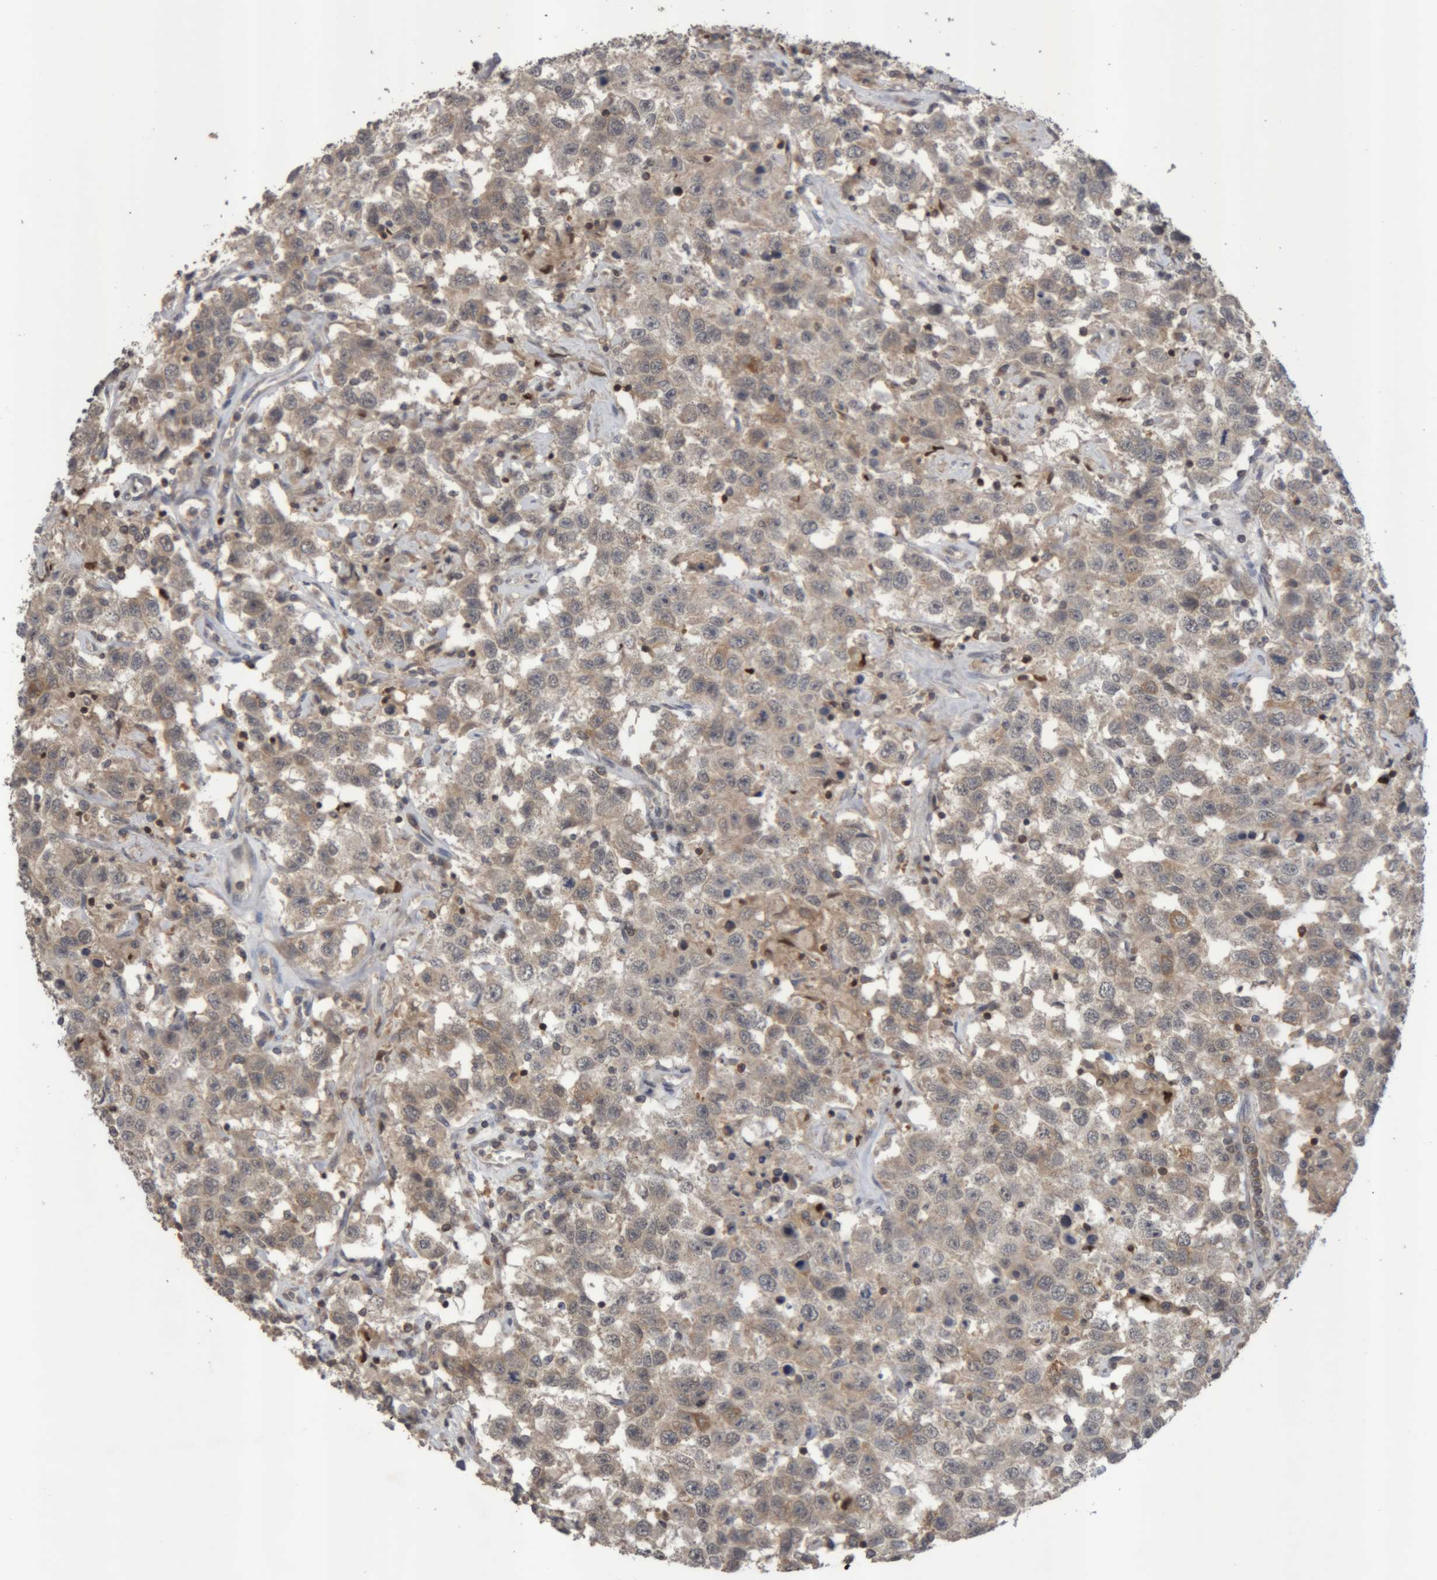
{"staining": {"intensity": "weak", "quantity": ">75%", "location": "cytoplasmic/membranous"}, "tissue": "testis cancer", "cell_type": "Tumor cells", "image_type": "cancer", "snomed": [{"axis": "morphology", "description": "Seminoma, NOS"}, {"axis": "topography", "description": "Testis"}], "caption": "Immunohistochemistry micrograph of testis cancer stained for a protein (brown), which shows low levels of weak cytoplasmic/membranous staining in approximately >75% of tumor cells.", "gene": "NFATC2", "patient": {"sex": "male", "age": 41}}